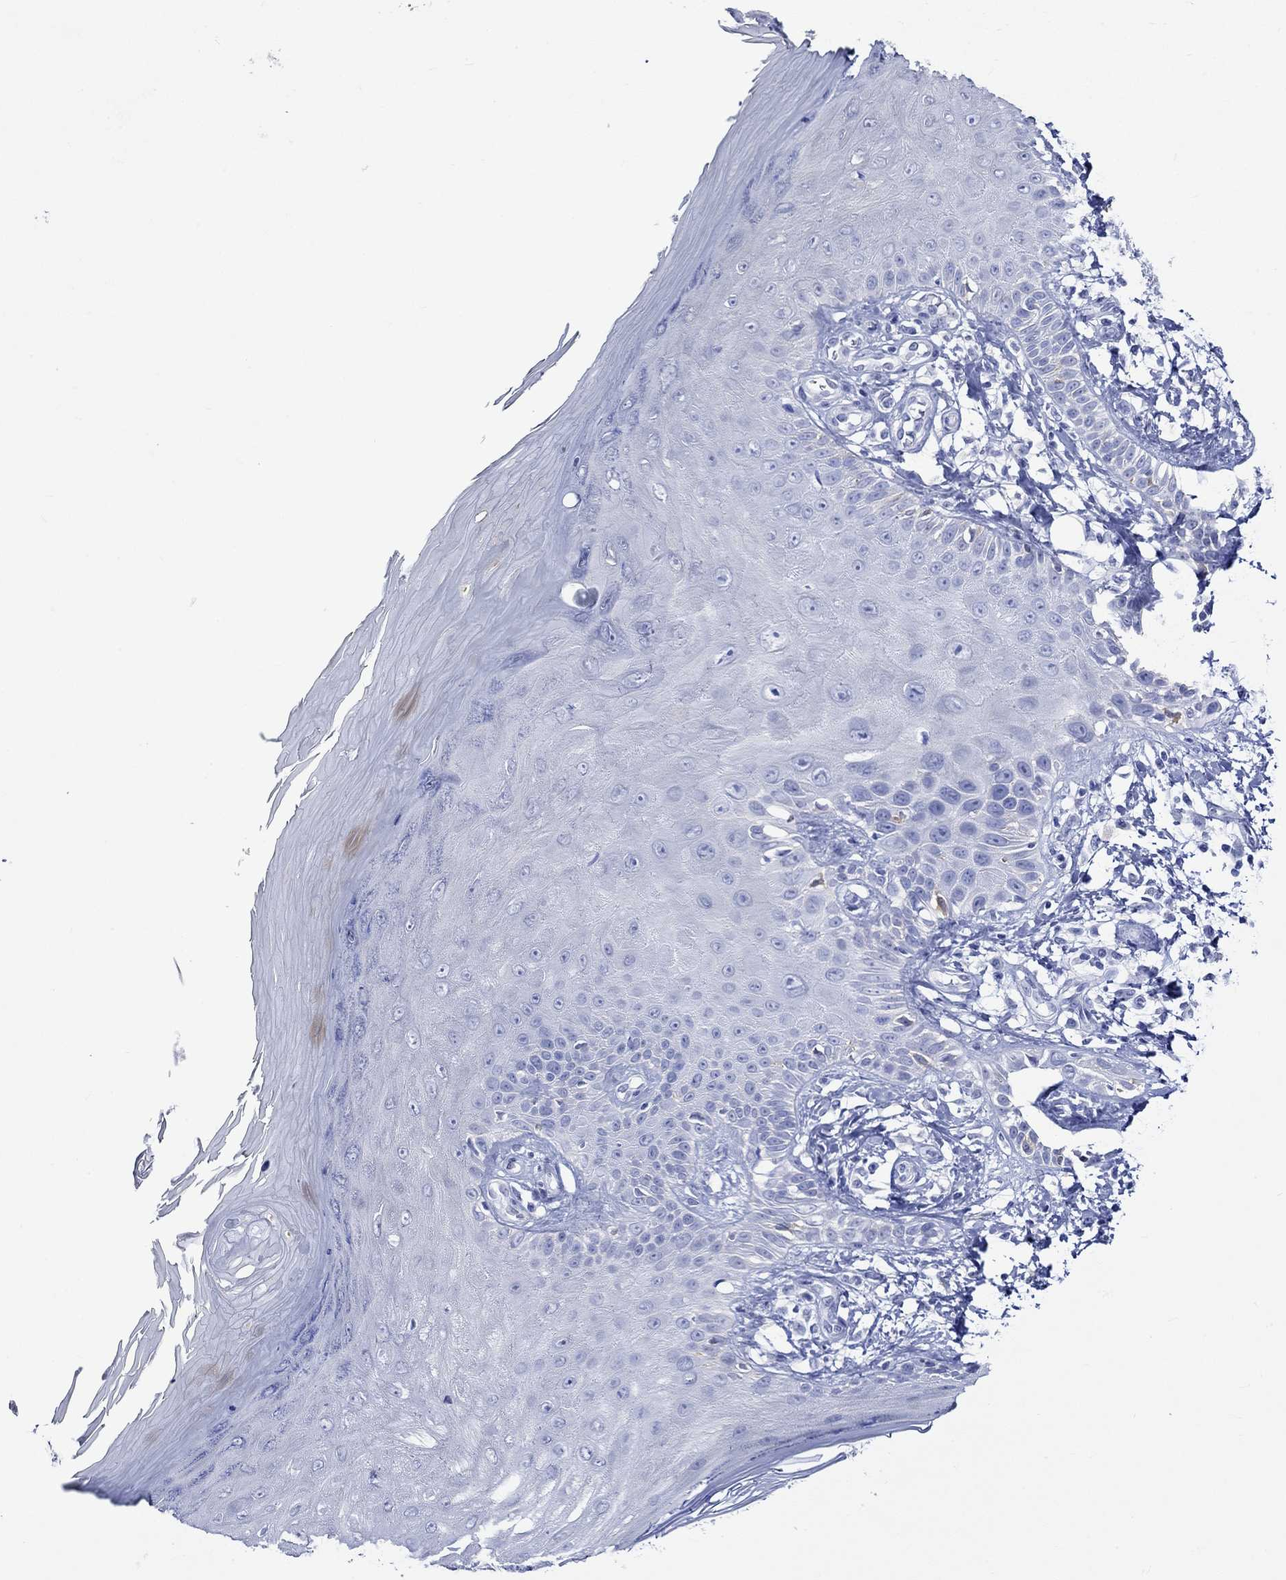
{"staining": {"intensity": "negative", "quantity": "none", "location": "none"}, "tissue": "skin", "cell_type": "Fibroblasts", "image_type": "normal", "snomed": [{"axis": "morphology", "description": "Normal tissue, NOS"}, {"axis": "morphology", "description": "Inflammation, NOS"}, {"axis": "morphology", "description": "Fibrosis, NOS"}, {"axis": "topography", "description": "Skin"}], "caption": "Immunohistochemistry (IHC) of normal skin displays no expression in fibroblasts.", "gene": "CRYAB", "patient": {"sex": "male", "age": 71}}